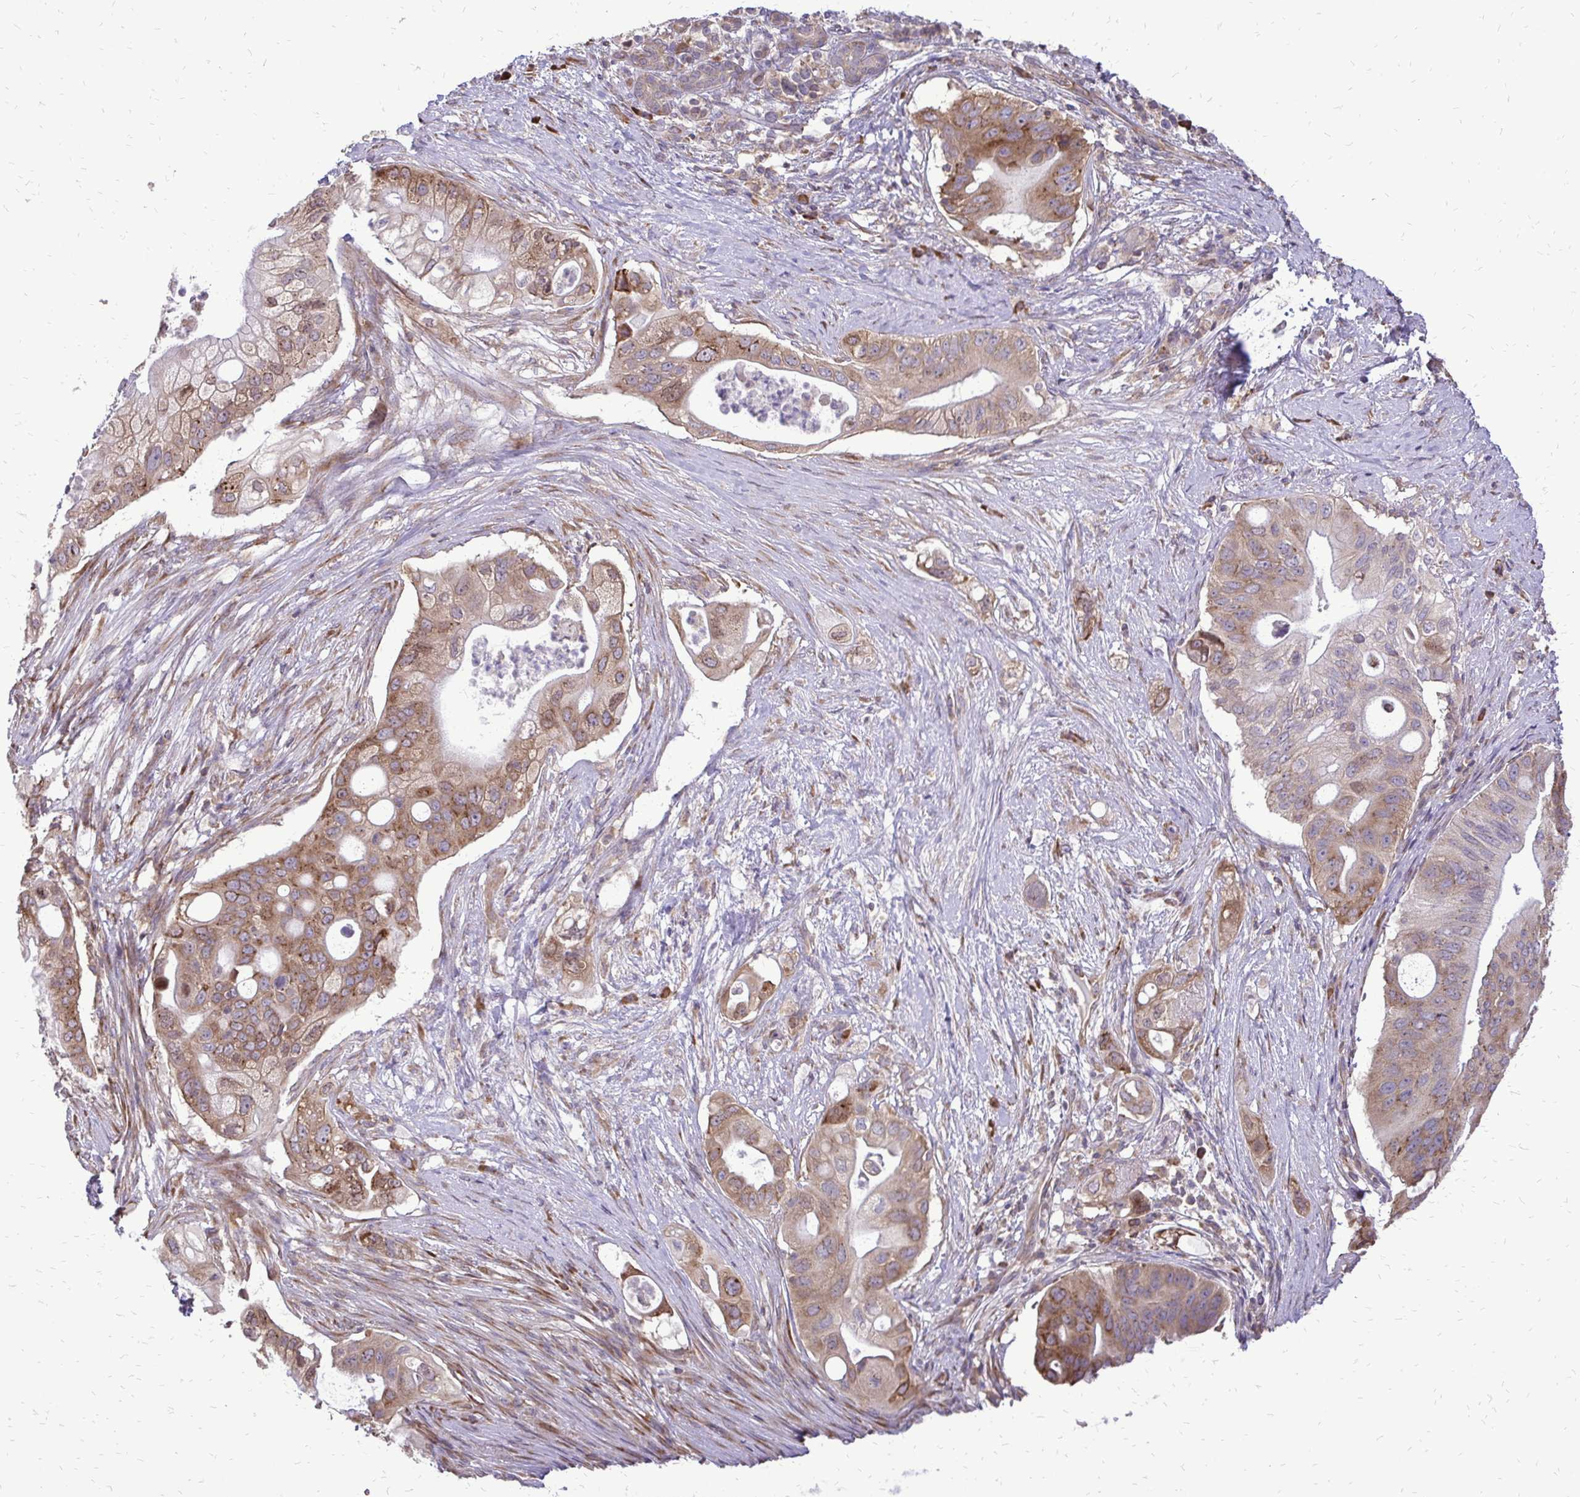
{"staining": {"intensity": "moderate", "quantity": ">75%", "location": "cytoplasmic/membranous"}, "tissue": "pancreatic cancer", "cell_type": "Tumor cells", "image_type": "cancer", "snomed": [{"axis": "morphology", "description": "Adenocarcinoma, NOS"}, {"axis": "topography", "description": "Pancreas"}], "caption": "Tumor cells exhibit medium levels of moderate cytoplasmic/membranous expression in approximately >75% of cells in human pancreatic adenocarcinoma.", "gene": "RPS3", "patient": {"sex": "female", "age": 72}}